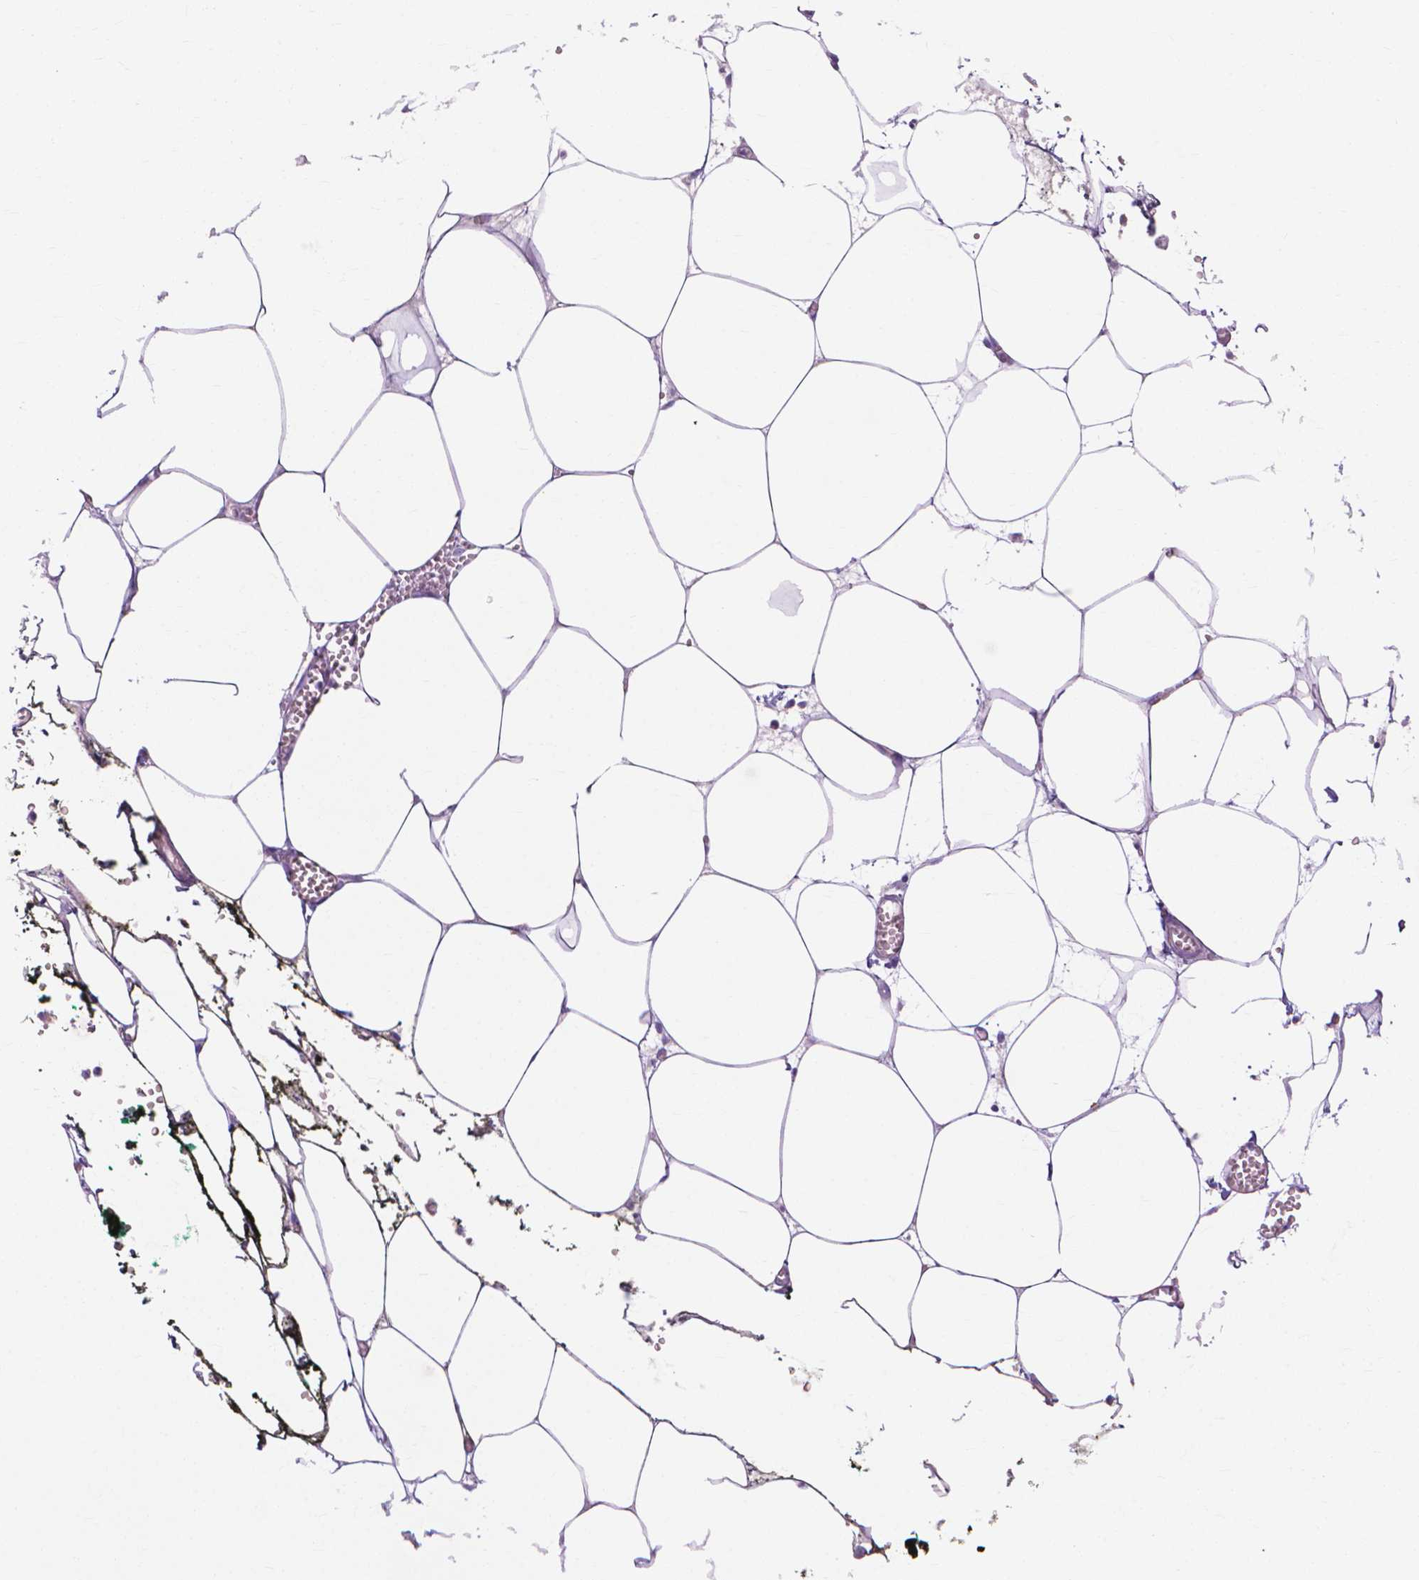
{"staining": {"intensity": "negative", "quantity": "none", "location": "none"}, "tissue": "adipose tissue", "cell_type": "Adipocytes", "image_type": "normal", "snomed": [{"axis": "morphology", "description": "Normal tissue, NOS"}, {"axis": "topography", "description": "Adipose tissue"}, {"axis": "topography", "description": "Pancreas"}, {"axis": "topography", "description": "Peripheral nerve tissue"}], "caption": "This is an immunohistochemistry histopathology image of normal human adipose tissue. There is no staining in adipocytes.", "gene": "MBLAC1", "patient": {"sex": "female", "age": 58}}